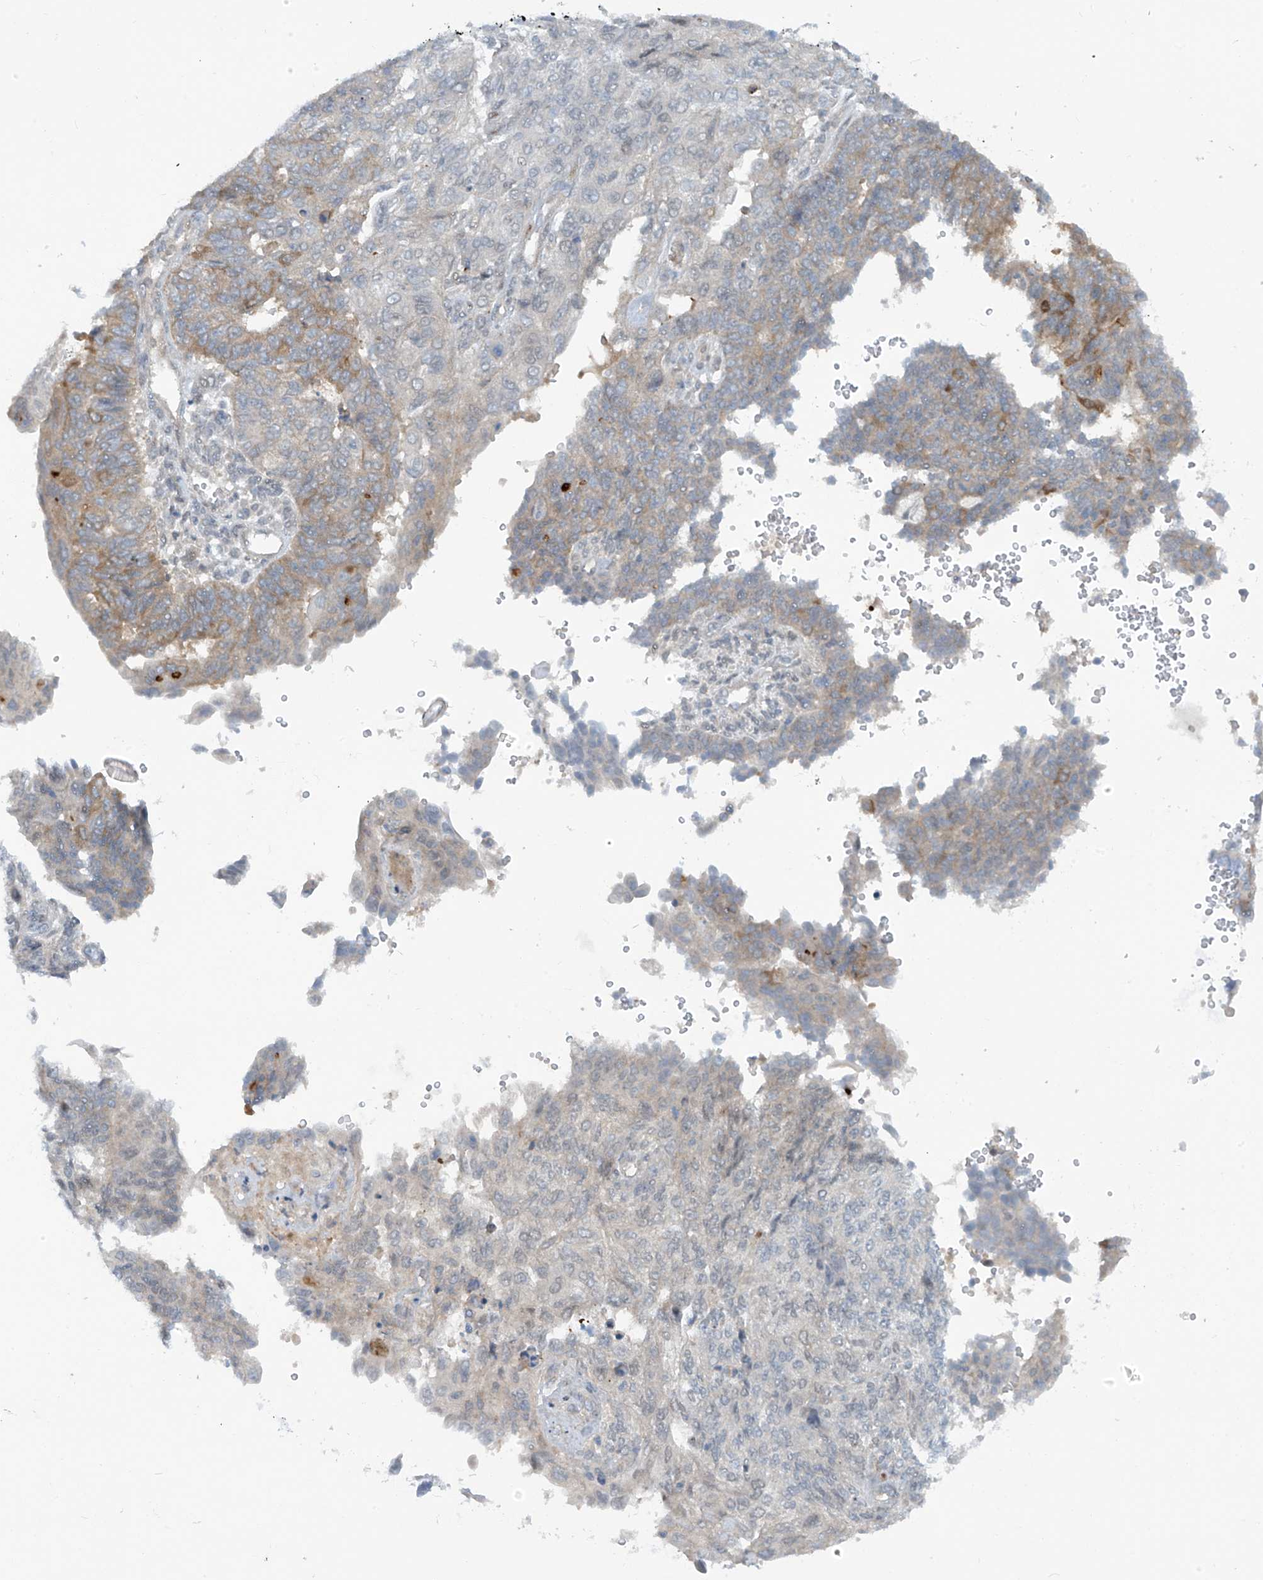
{"staining": {"intensity": "moderate", "quantity": "<25%", "location": "cytoplasmic/membranous"}, "tissue": "endometrial cancer", "cell_type": "Tumor cells", "image_type": "cancer", "snomed": [{"axis": "morphology", "description": "Adenocarcinoma, NOS"}, {"axis": "topography", "description": "Endometrium"}], "caption": "Tumor cells display moderate cytoplasmic/membranous expression in about <25% of cells in endometrial cancer (adenocarcinoma).", "gene": "FSD1L", "patient": {"sex": "female", "age": 32}}